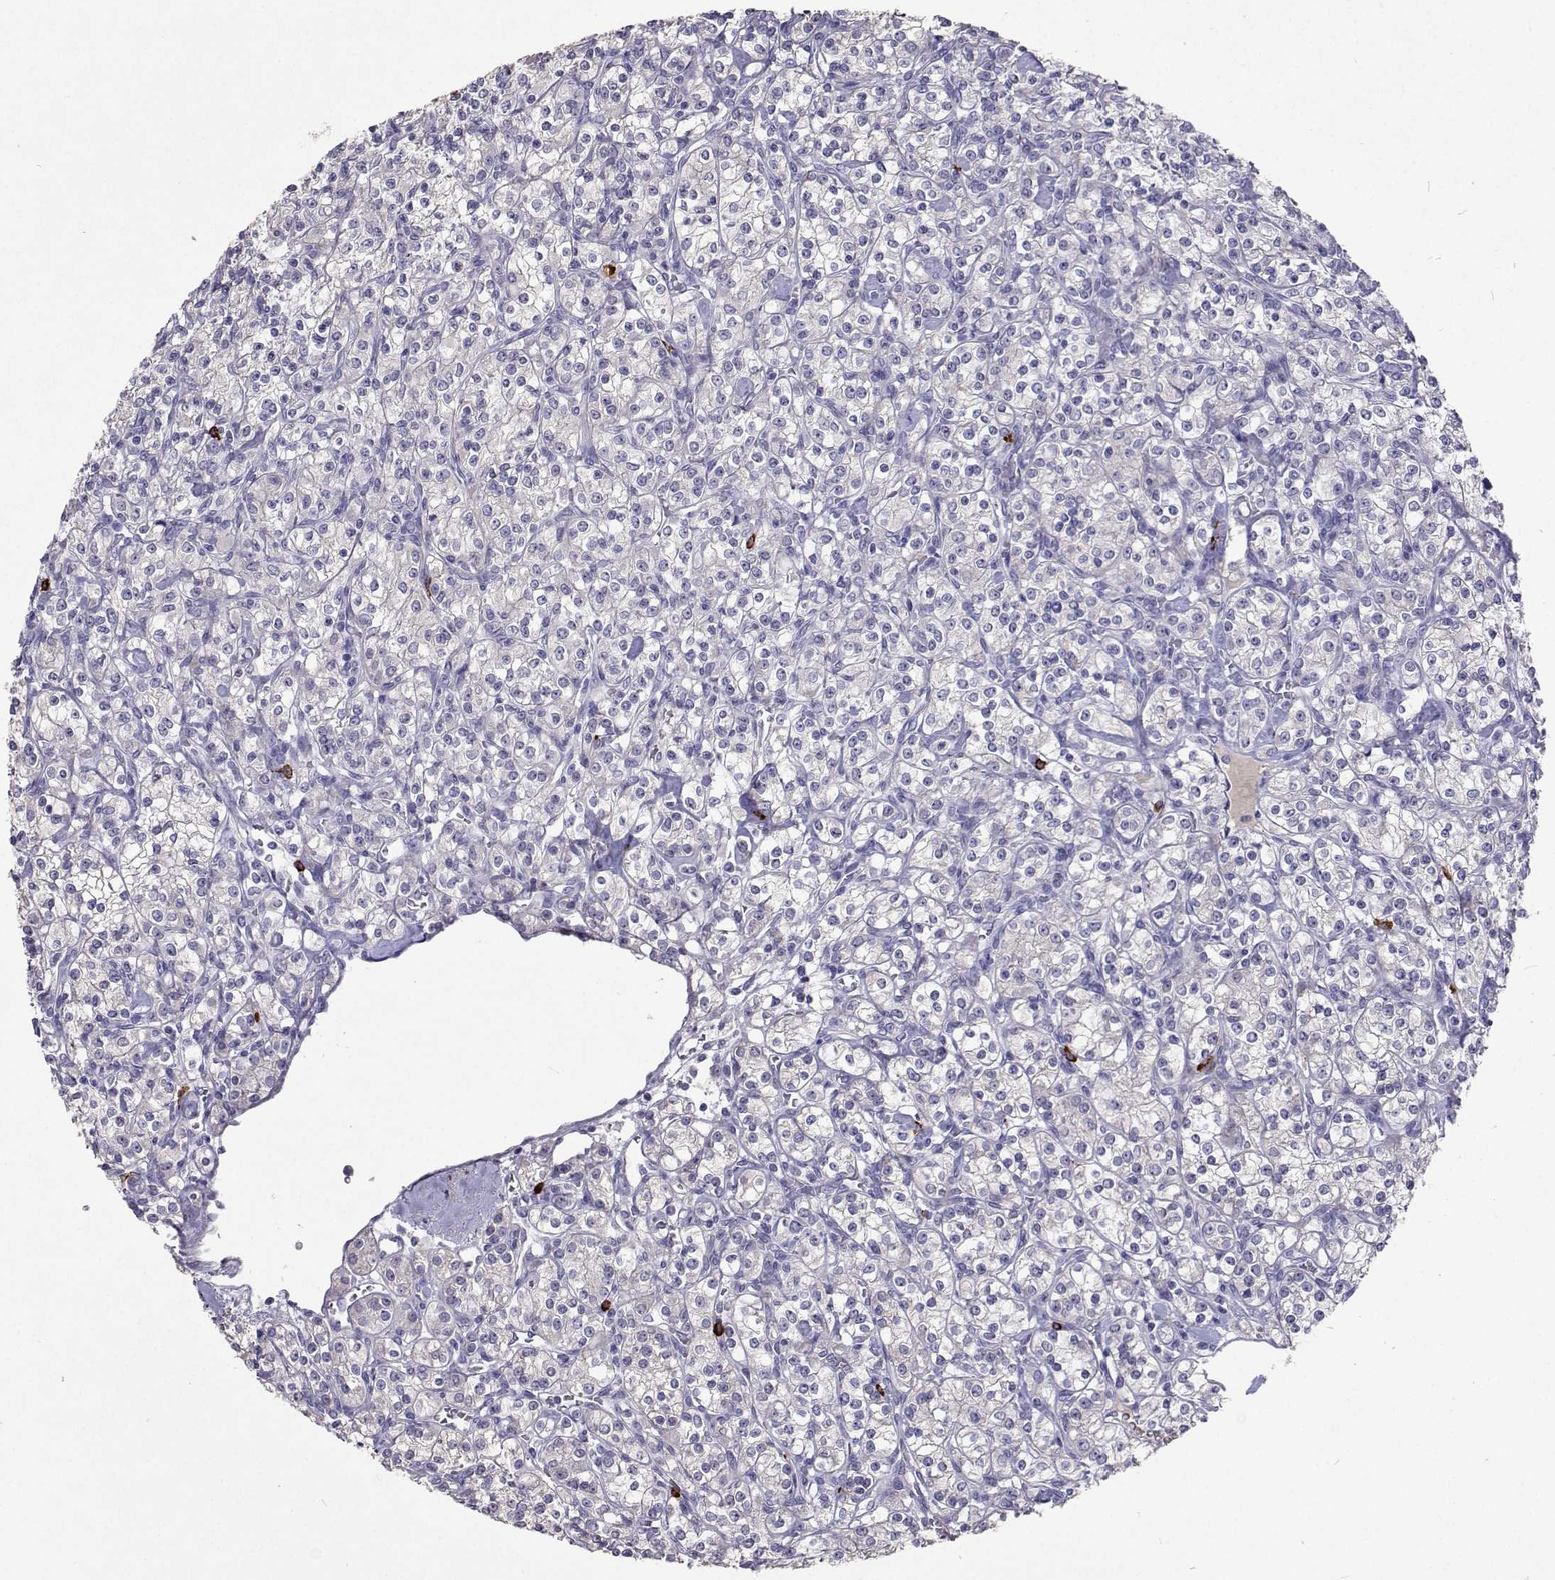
{"staining": {"intensity": "negative", "quantity": "none", "location": "none"}, "tissue": "renal cancer", "cell_type": "Tumor cells", "image_type": "cancer", "snomed": [{"axis": "morphology", "description": "Adenocarcinoma, NOS"}, {"axis": "topography", "description": "Kidney"}], "caption": "IHC of human renal cancer demonstrates no positivity in tumor cells.", "gene": "CFAP44", "patient": {"sex": "male", "age": 77}}